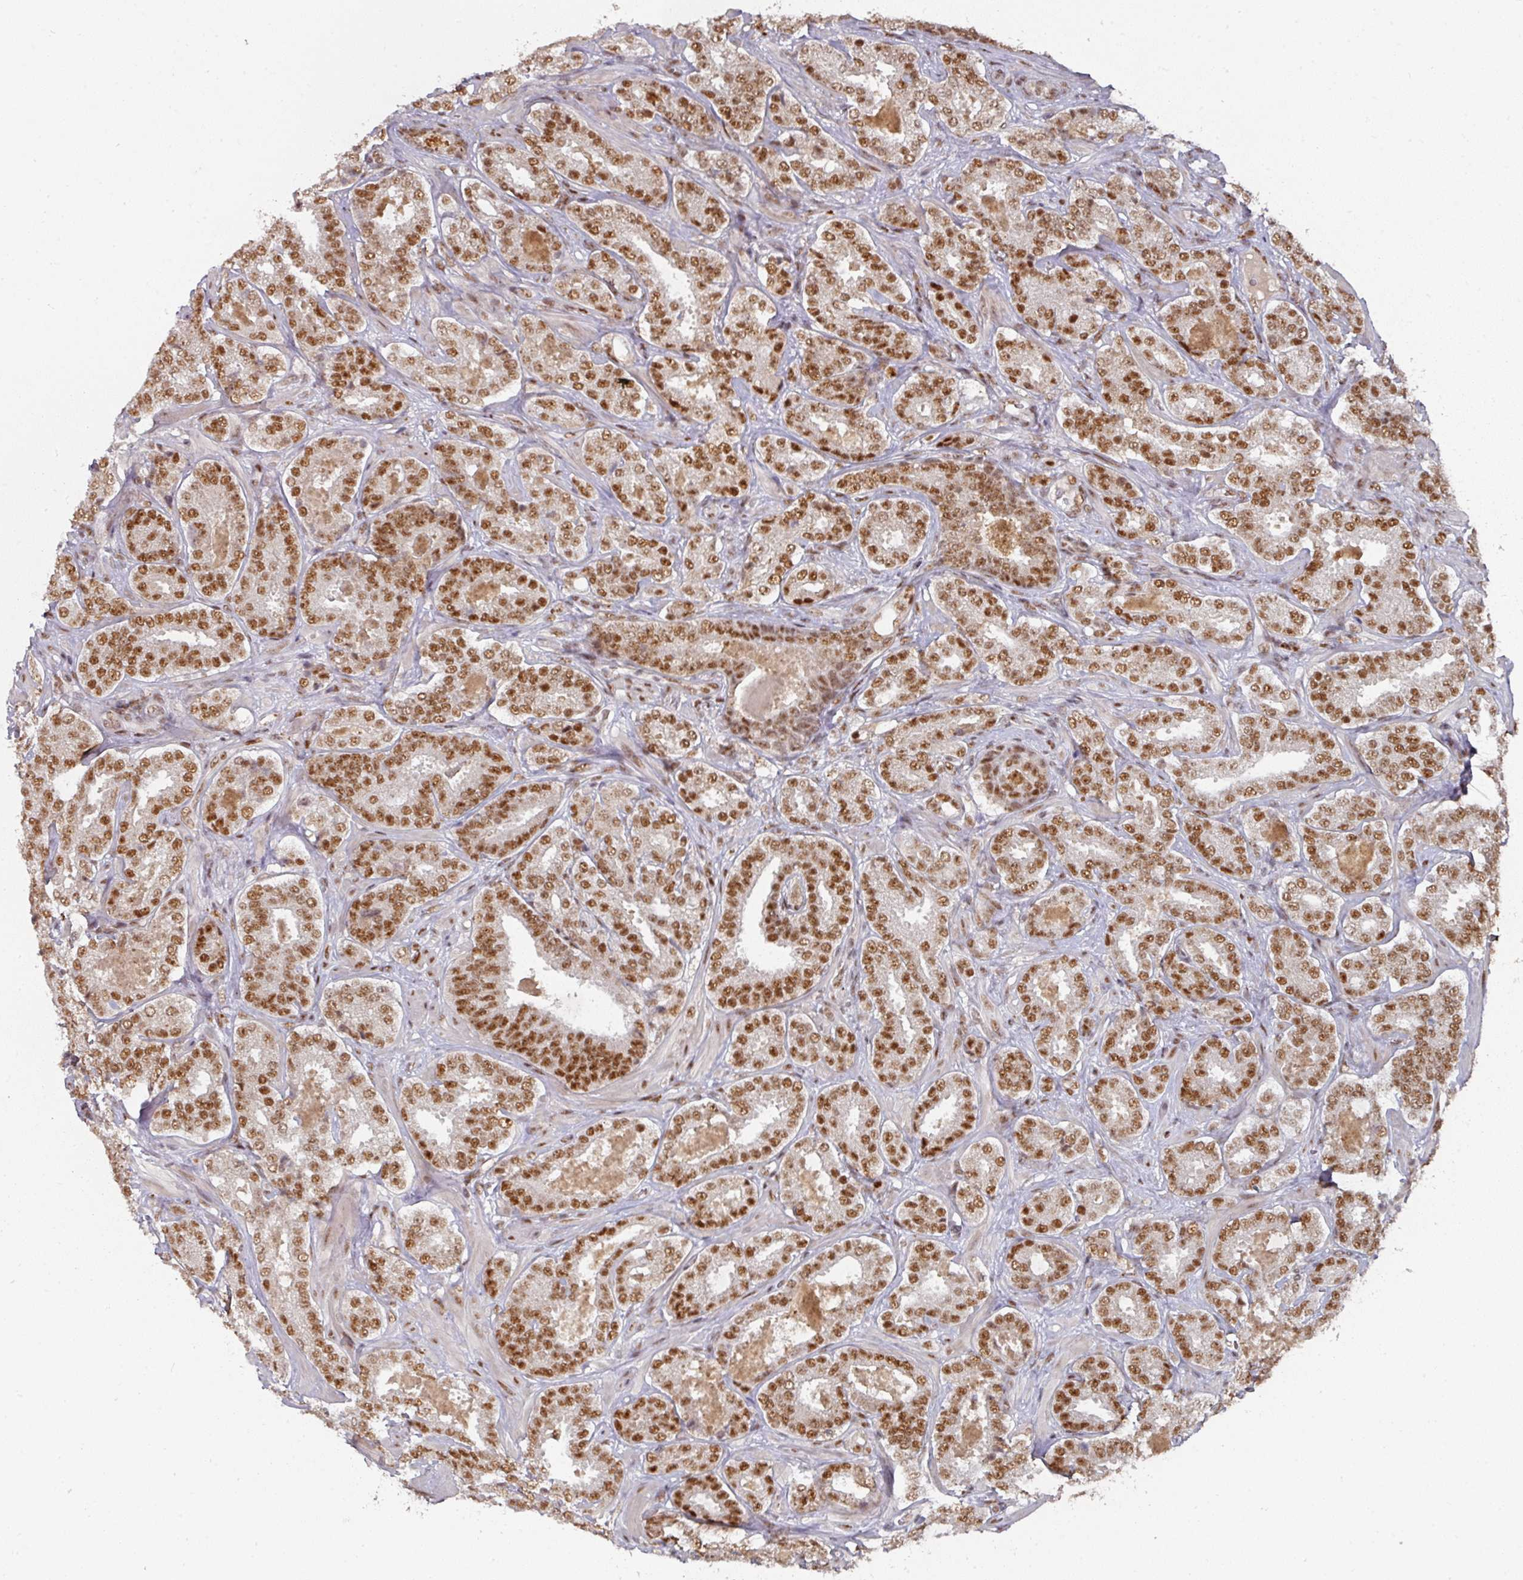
{"staining": {"intensity": "strong", "quantity": ">75%", "location": "nuclear"}, "tissue": "prostate cancer", "cell_type": "Tumor cells", "image_type": "cancer", "snomed": [{"axis": "morphology", "description": "Adenocarcinoma, High grade"}, {"axis": "topography", "description": "Prostate"}], "caption": "Brown immunohistochemical staining in prostate cancer (high-grade adenocarcinoma) displays strong nuclear expression in about >75% of tumor cells.", "gene": "MEPCE", "patient": {"sex": "male", "age": 65}}